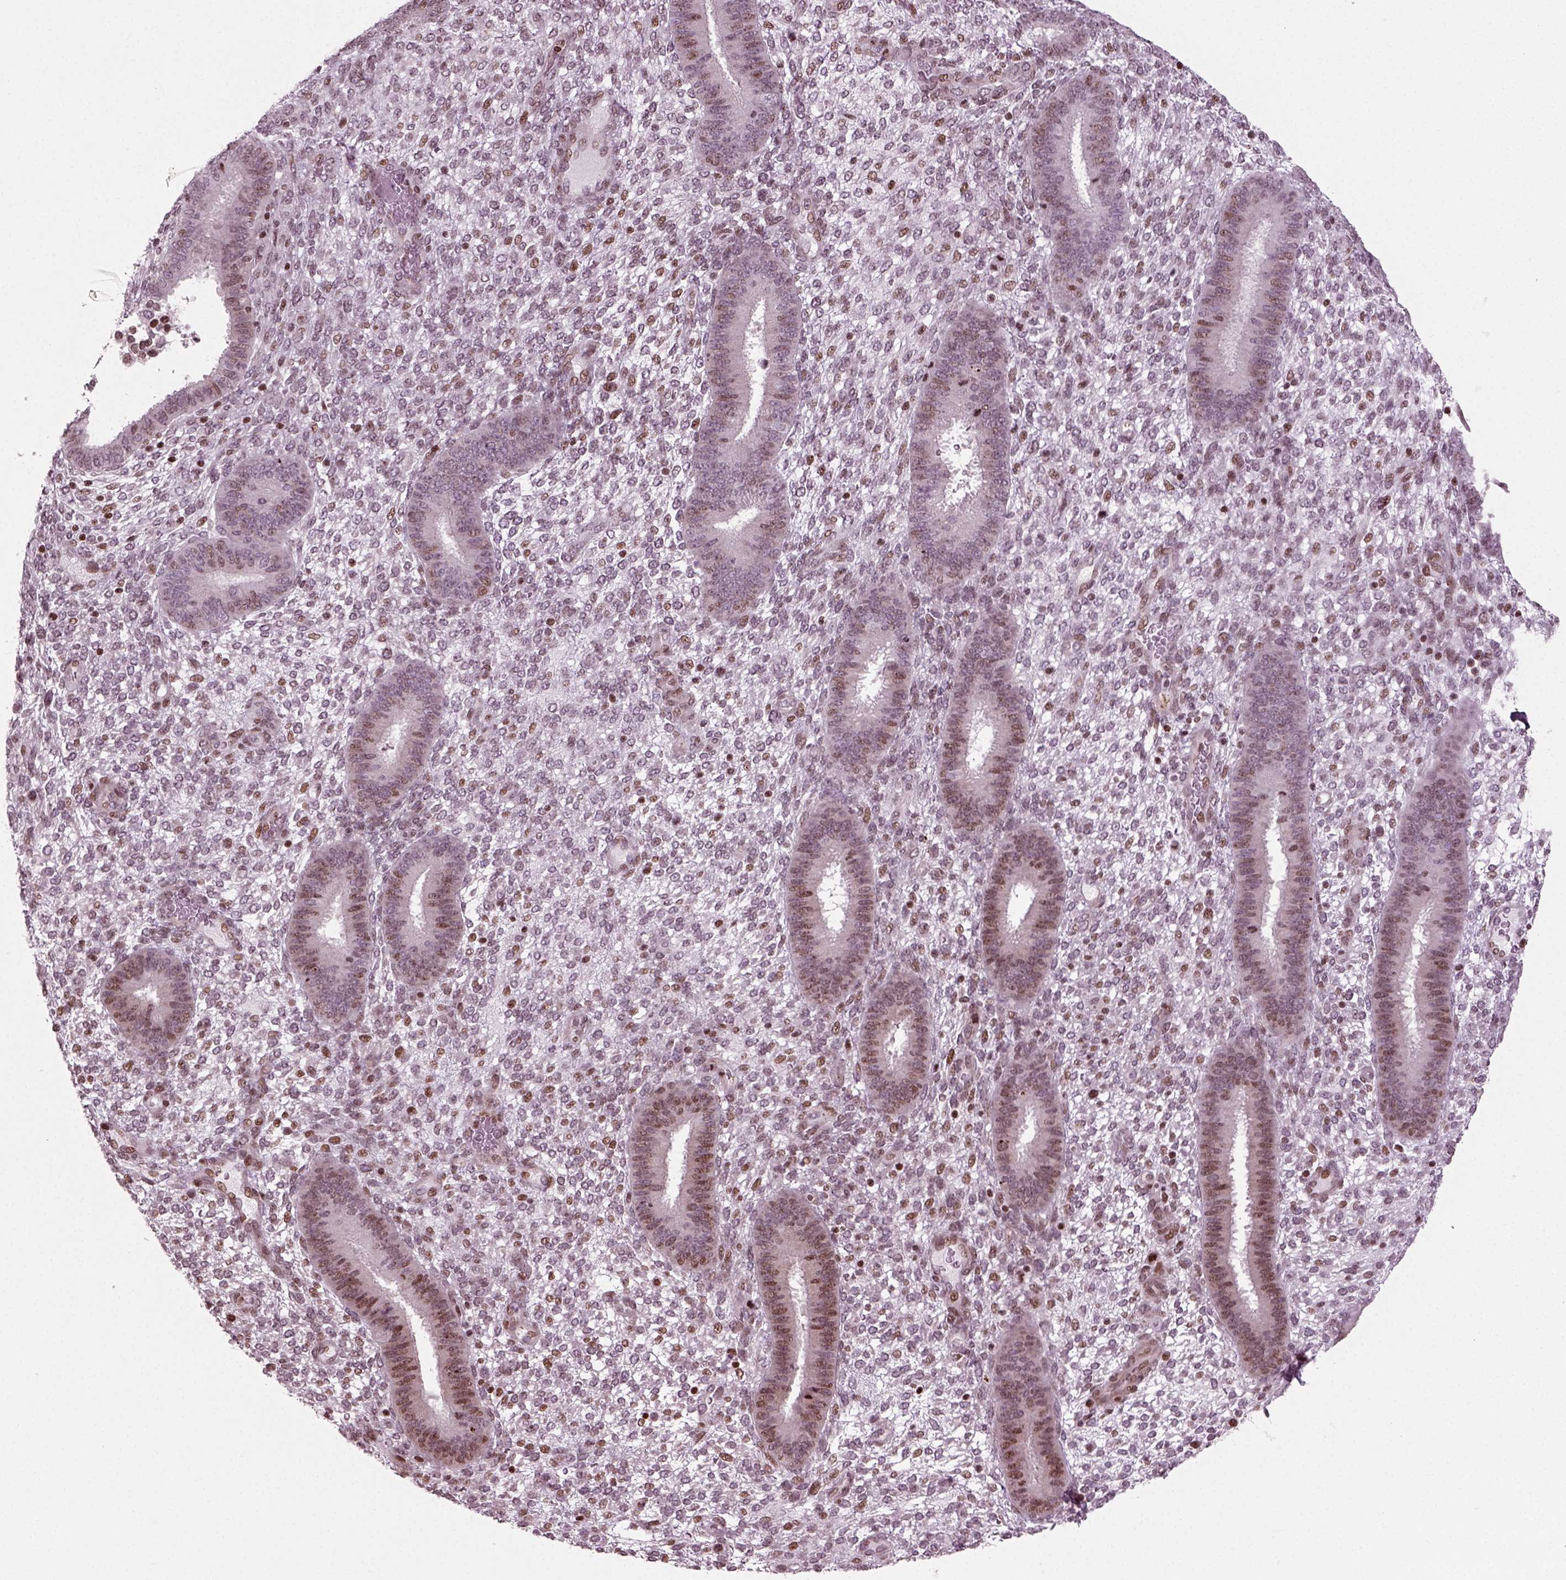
{"staining": {"intensity": "moderate", "quantity": "<25%", "location": "nuclear"}, "tissue": "endometrium", "cell_type": "Cells in endometrial stroma", "image_type": "normal", "snomed": [{"axis": "morphology", "description": "Normal tissue, NOS"}, {"axis": "topography", "description": "Endometrium"}], "caption": "This image shows immunohistochemistry (IHC) staining of benign human endometrium, with low moderate nuclear staining in approximately <25% of cells in endometrial stroma.", "gene": "HEYL", "patient": {"sex": "female", "age": 39}}